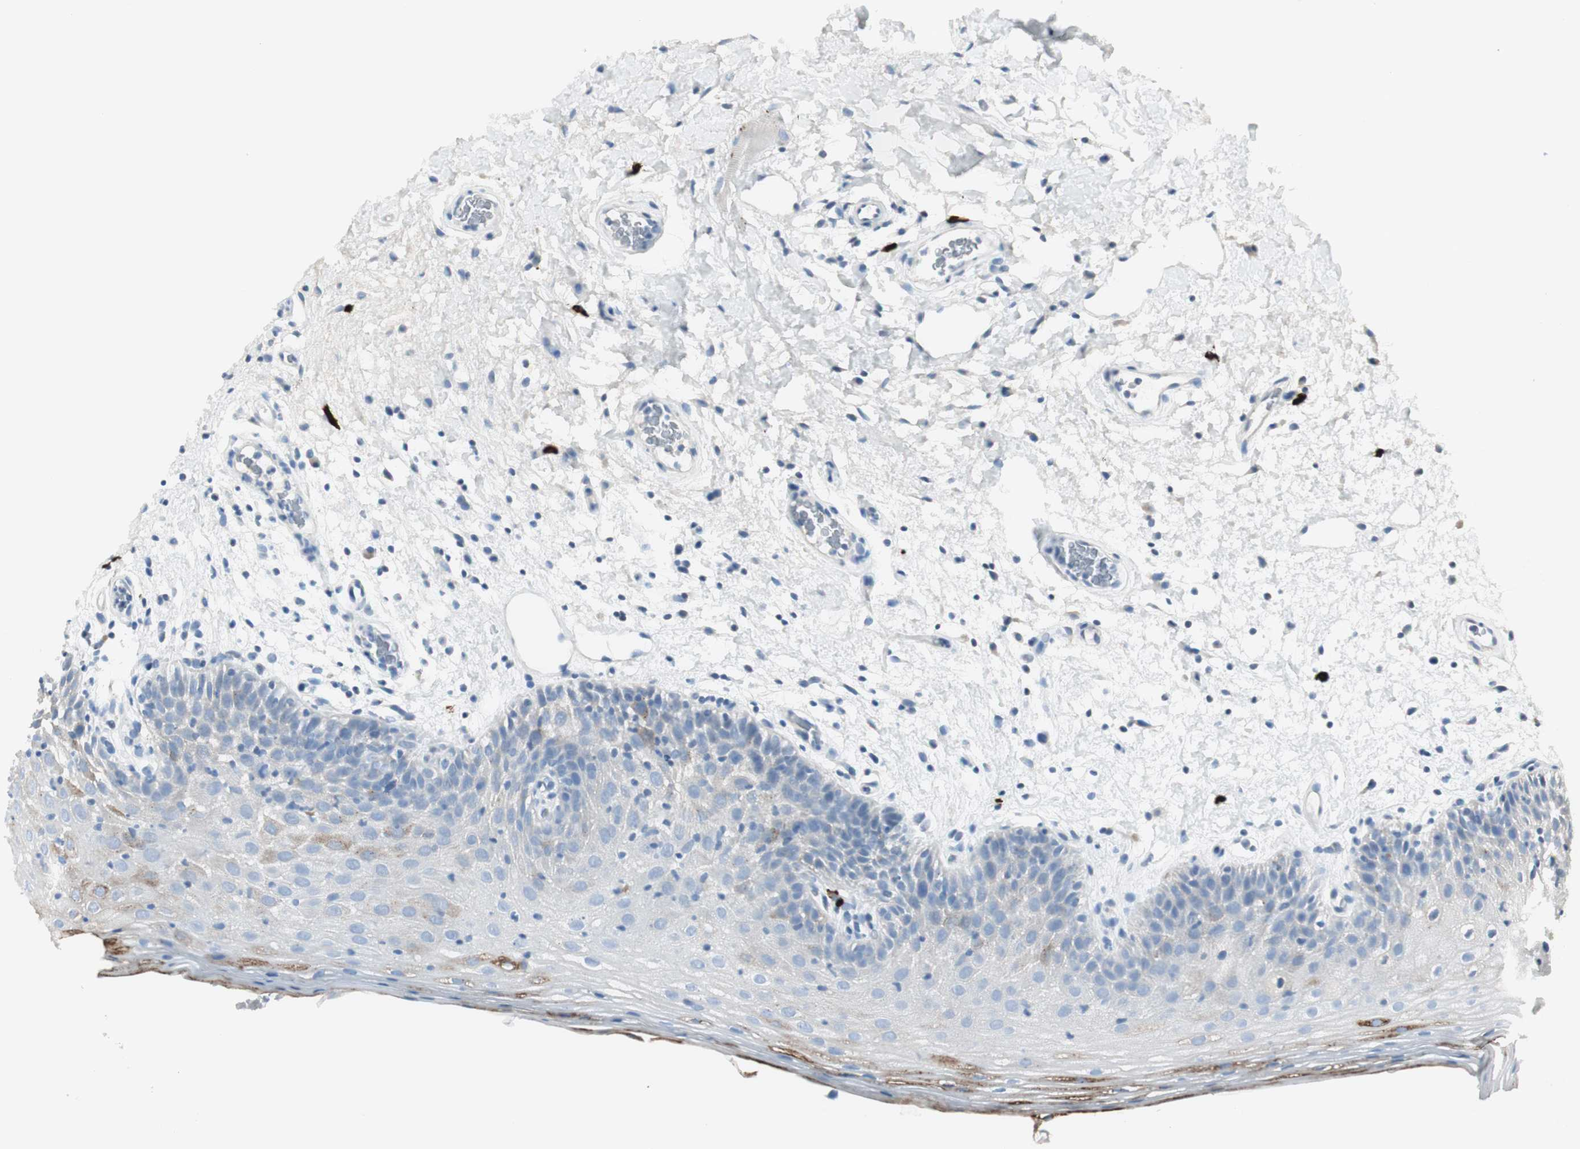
{"staining": {"intensity": "strong", "quantity": "<25%", "location": "cytoplasmic/membranous"}, "tissue": "oral mucosa", "cell_type": "Squamous epithelial cells", "image_type": "normal", "snomed": [{"axis": "morphology", "description": "Normal tissue, NOS"}, {"axis": "morphology", "description": "Squamous cell carcinoma, NOS"}, {"axis": "topography", "description": "Skeletal muscle"}, {"axis": "topography", "description": "Oral tissue"}, {"axis": "topography", "description": "Head-Neck"}], "caption": "Oral mucosa stained with a brown dye displays strong cytoplasmic/membranous positive staining in approximately <25% of squamous epithelial cells.", "gene": "DLG4", "patient": {"sex": "male", "age": 71}}